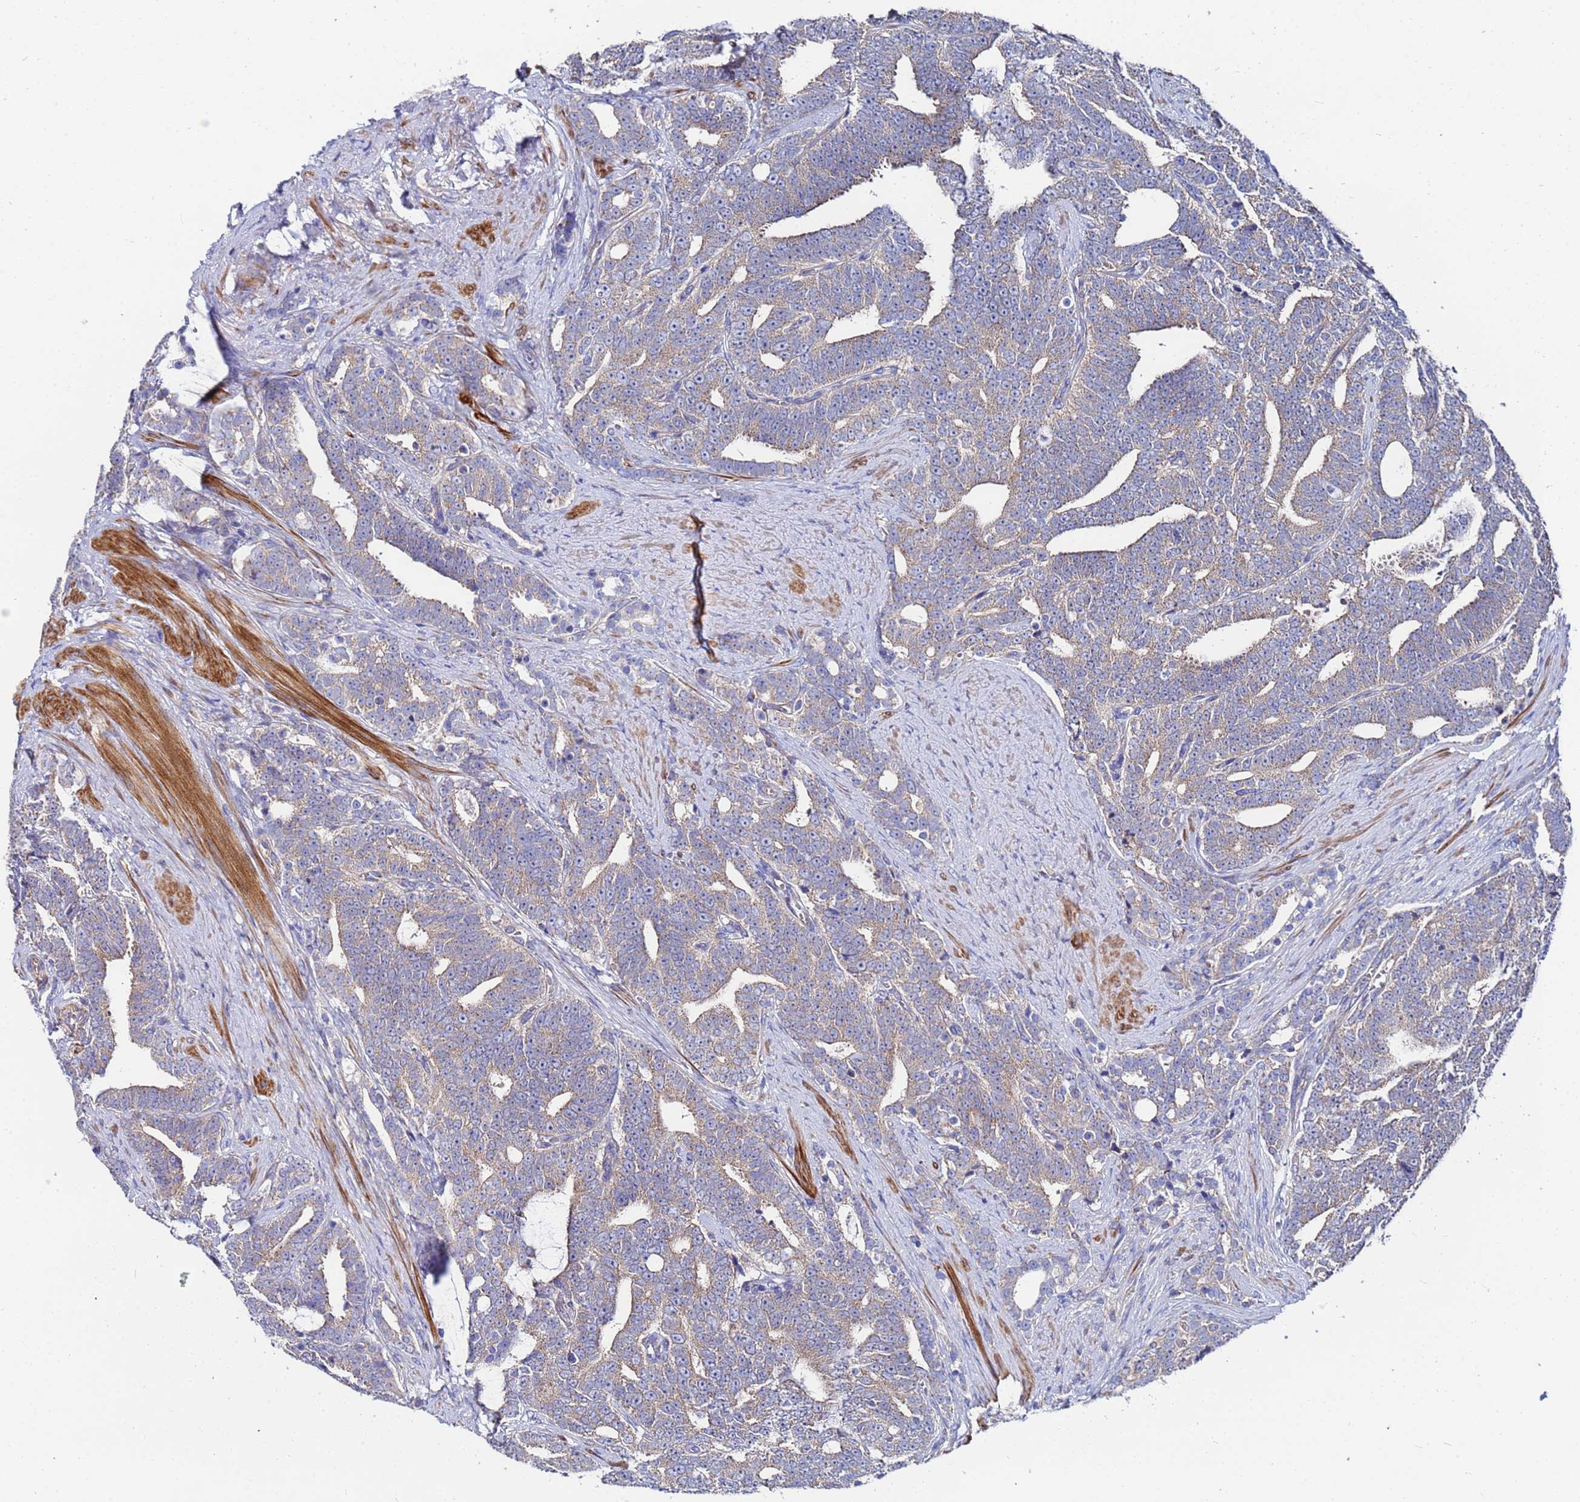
{"staining": {"intensity": "weak", "quantity": "25%-75%", "location": "cytoplasmic/membranous"}, "tissue": "prostate cancer", "cell_type": "Tumor cells", "image_type": "cancer", "snomed": [{"axis": "morphology", "description": "Adenocarcinoma, High grade"}, {"axis": "topography", "description": "Prostate and seminal vesicle, NOS"}], "caption": "This is an image of immunohistochemistry (IHC) staining of prostate adenocarcinoma (high-grade), which shows weak staining in the cytoplasmic/membranous of tumor cells.", "gene": "FAHD2A", "patient": {"sex": "male", "age": 67}}